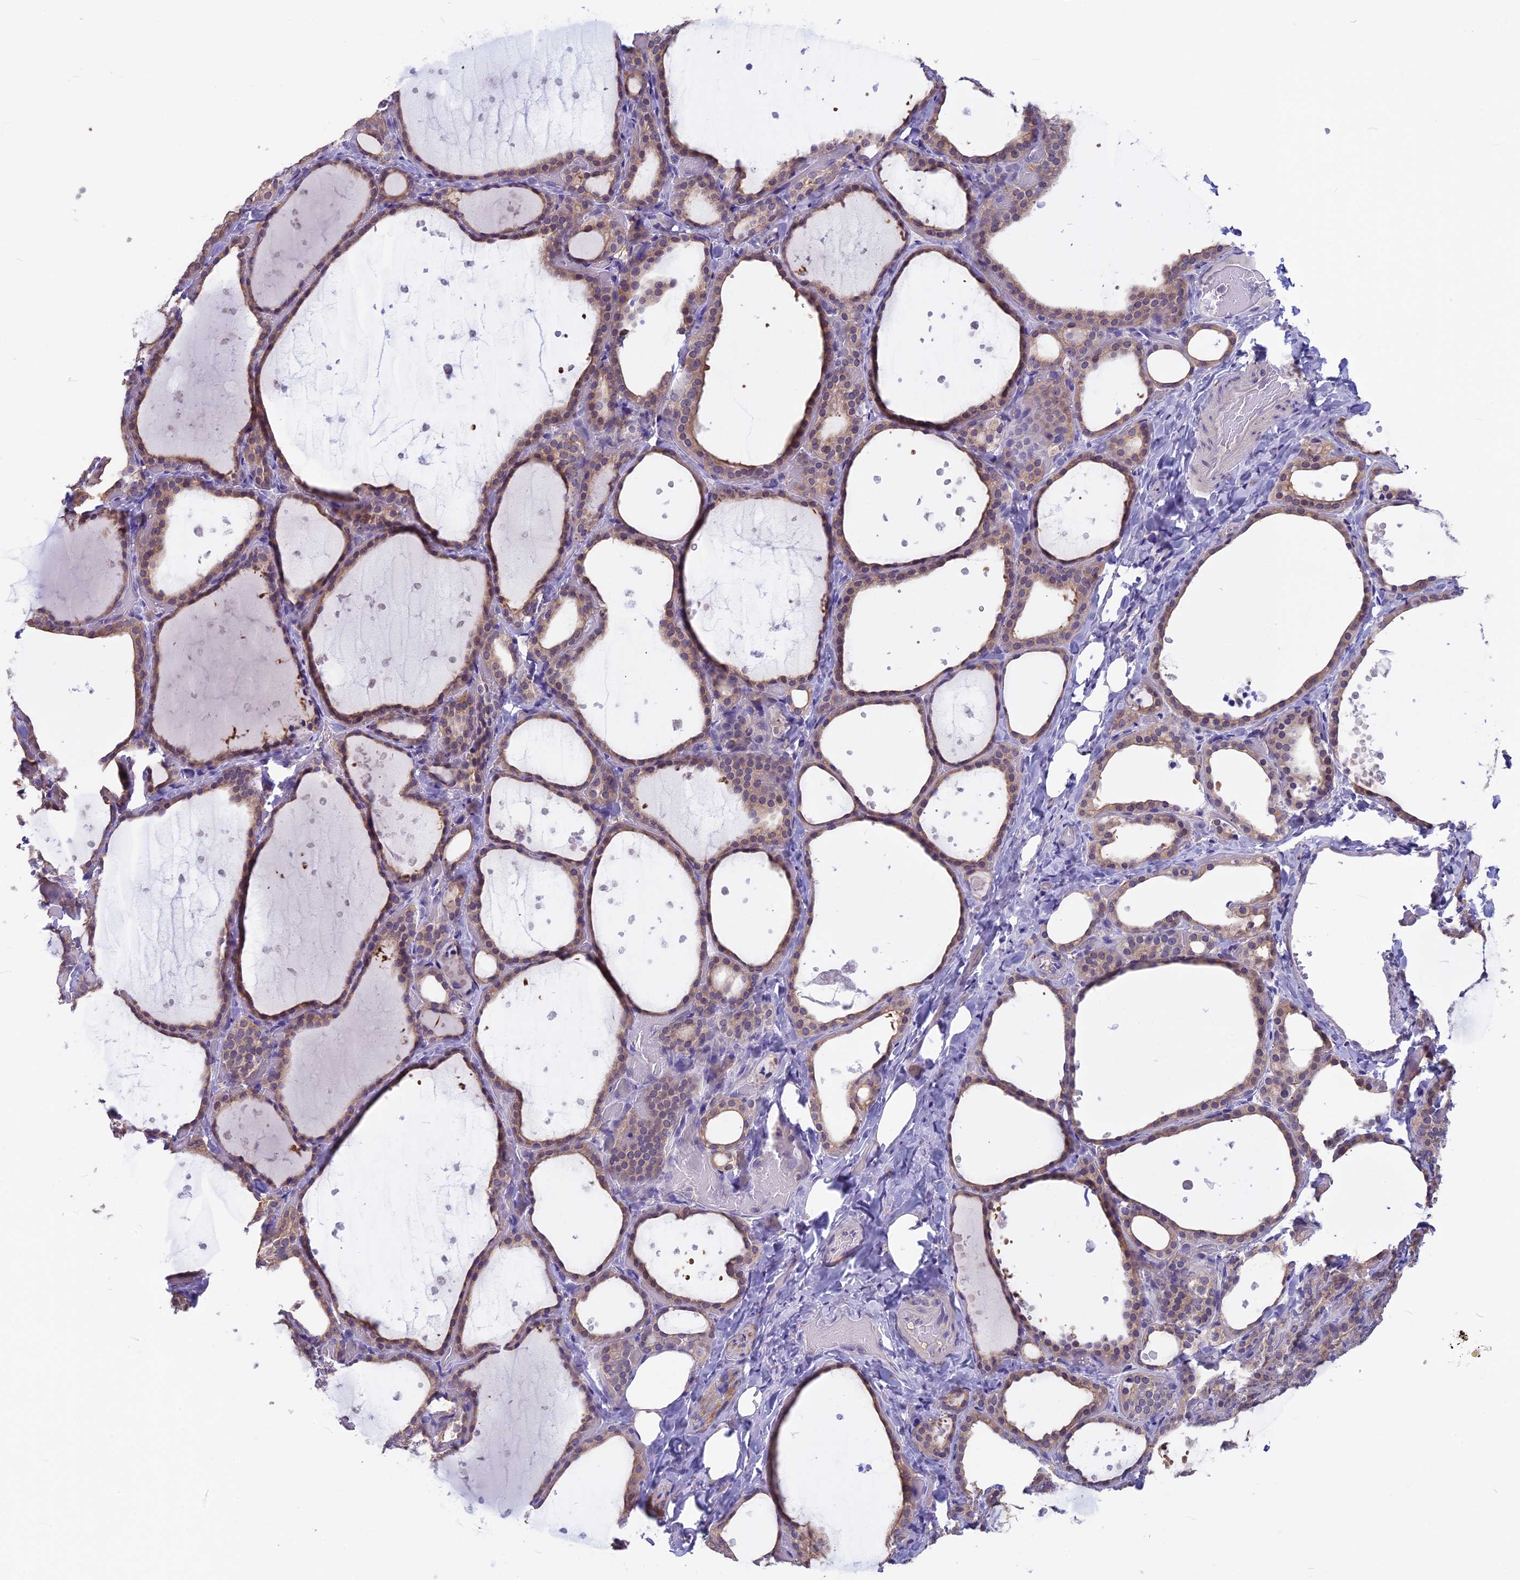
{"staining": {"intensity": "weak", "quantity": "25%-75%", "location": "cytoplasmic/membranous"}, "tissue": "thyroid gland", "cell_type": "Glandular cells", "image_type": "normal", "snomed": [{"axis": "morphology", "description": "Normal tissue, NOS"}, {"axis": "topography", "description": "Thyroid gland"}], "caption": "High-magnification brightfield microscopy of benign thyroid gland stained with DAB (brown) and counterstained with hematoxylin (blue). glandular cells exhibit weak cytoplasmic/membranous expression is appreciated in about25%-75% of cells.", "gene": "SNAP91", "patient": {"sex": "female", "age": 44}}